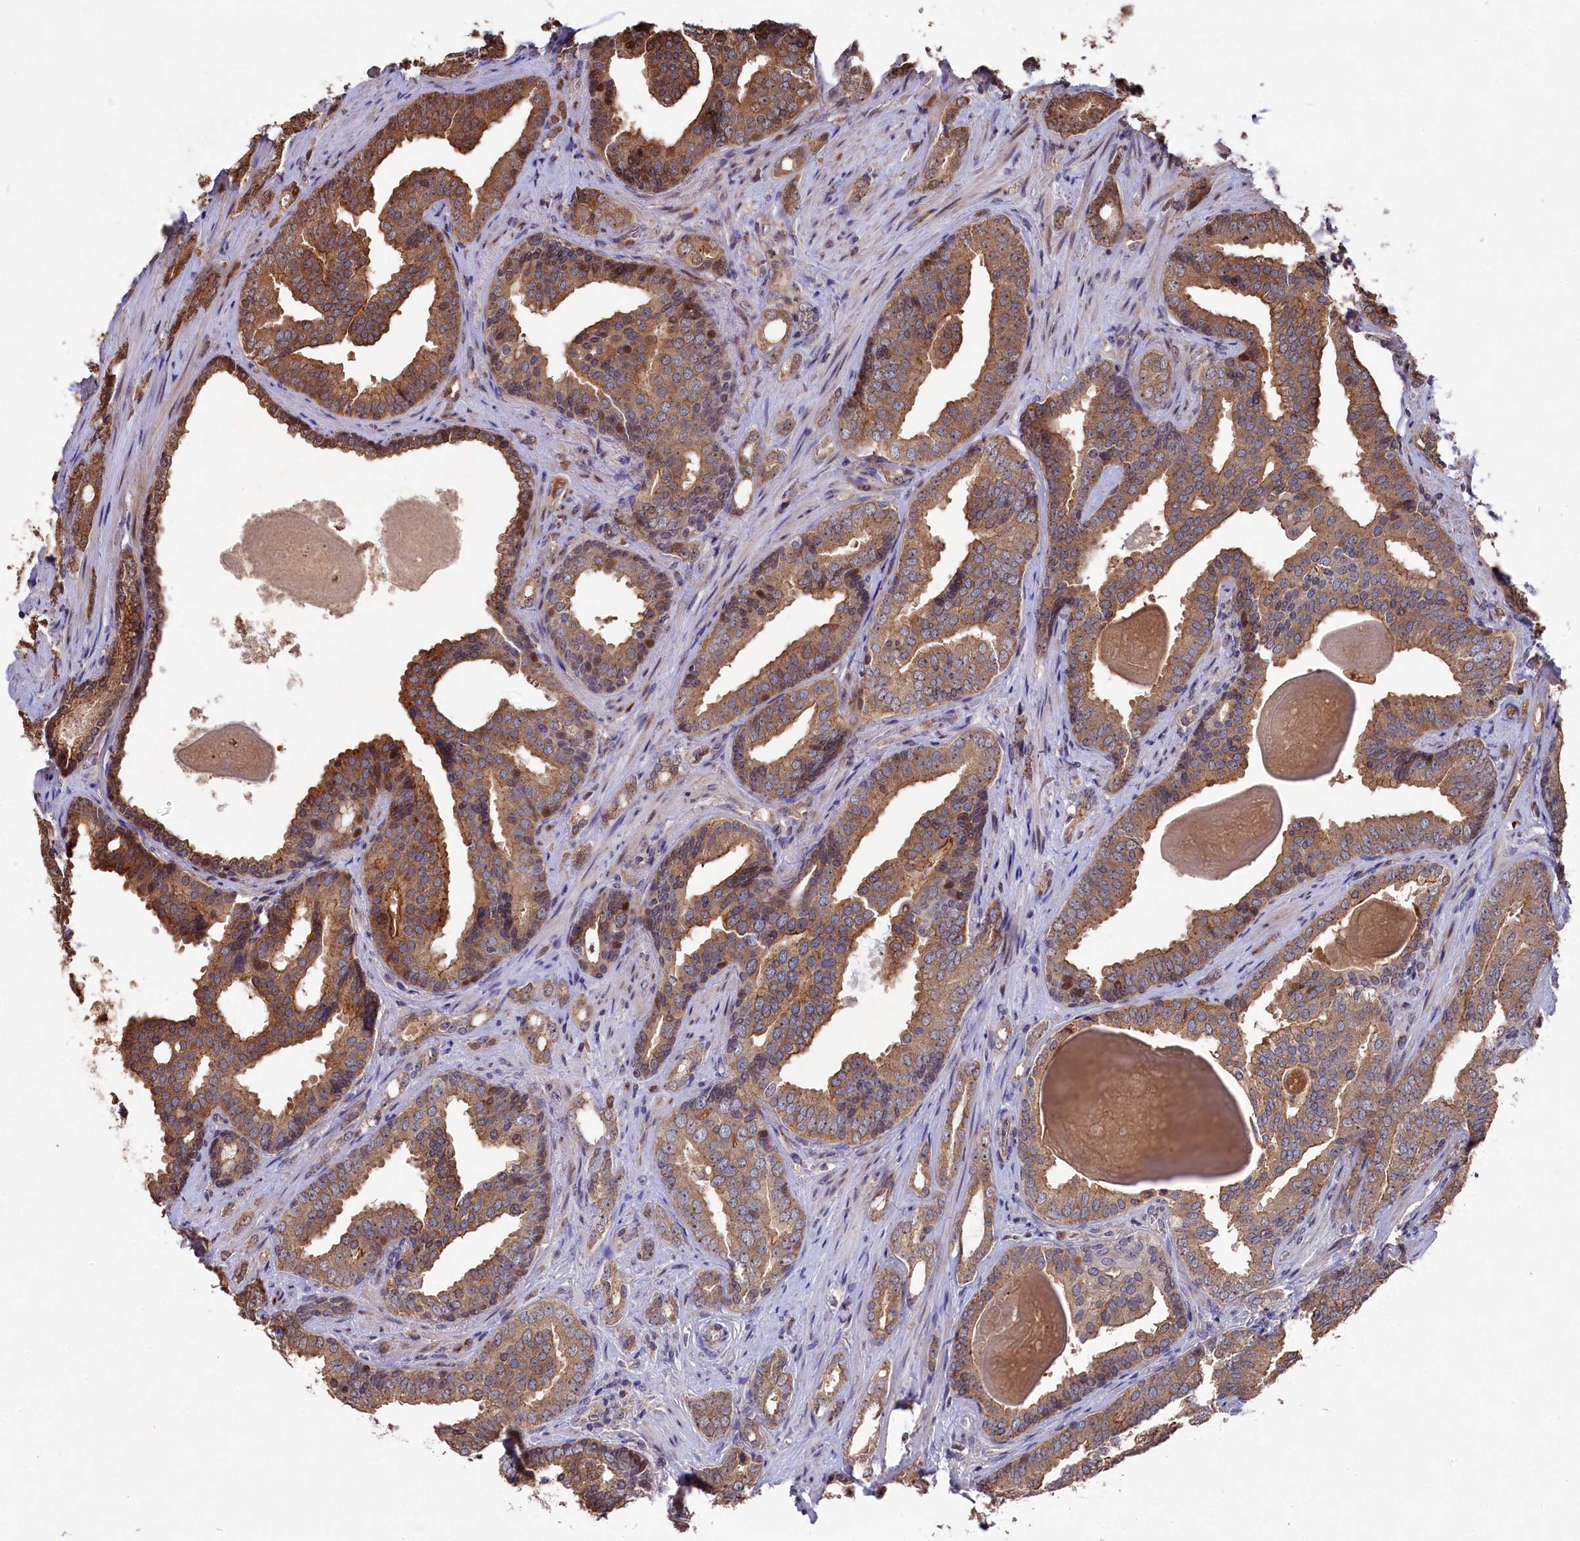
{"staining": {"intensity": "moderate", "quantity": ">75%", "location": "cytoplasmic/membranous"}, "tissue": "prostate cancer", "cell_type": "Tumor cells", "image_type": "cancer", "snomed": [{"axis": "morphology", "description": "Adenocarcinoma, High grade"}, {"axis": "topography", "description": "Prostate"}], "caption": "A photomicrograph of adenocarcinoma (high-grade) (prostate) stained for a protein displays moderate cytoplasmic/membranous brown staining in tumor cells. (brown staining indicates protein expression, while blue staining denotes nuclei).", "gene": "NAA60", "patient": {"sex": "male", "age": 63}}